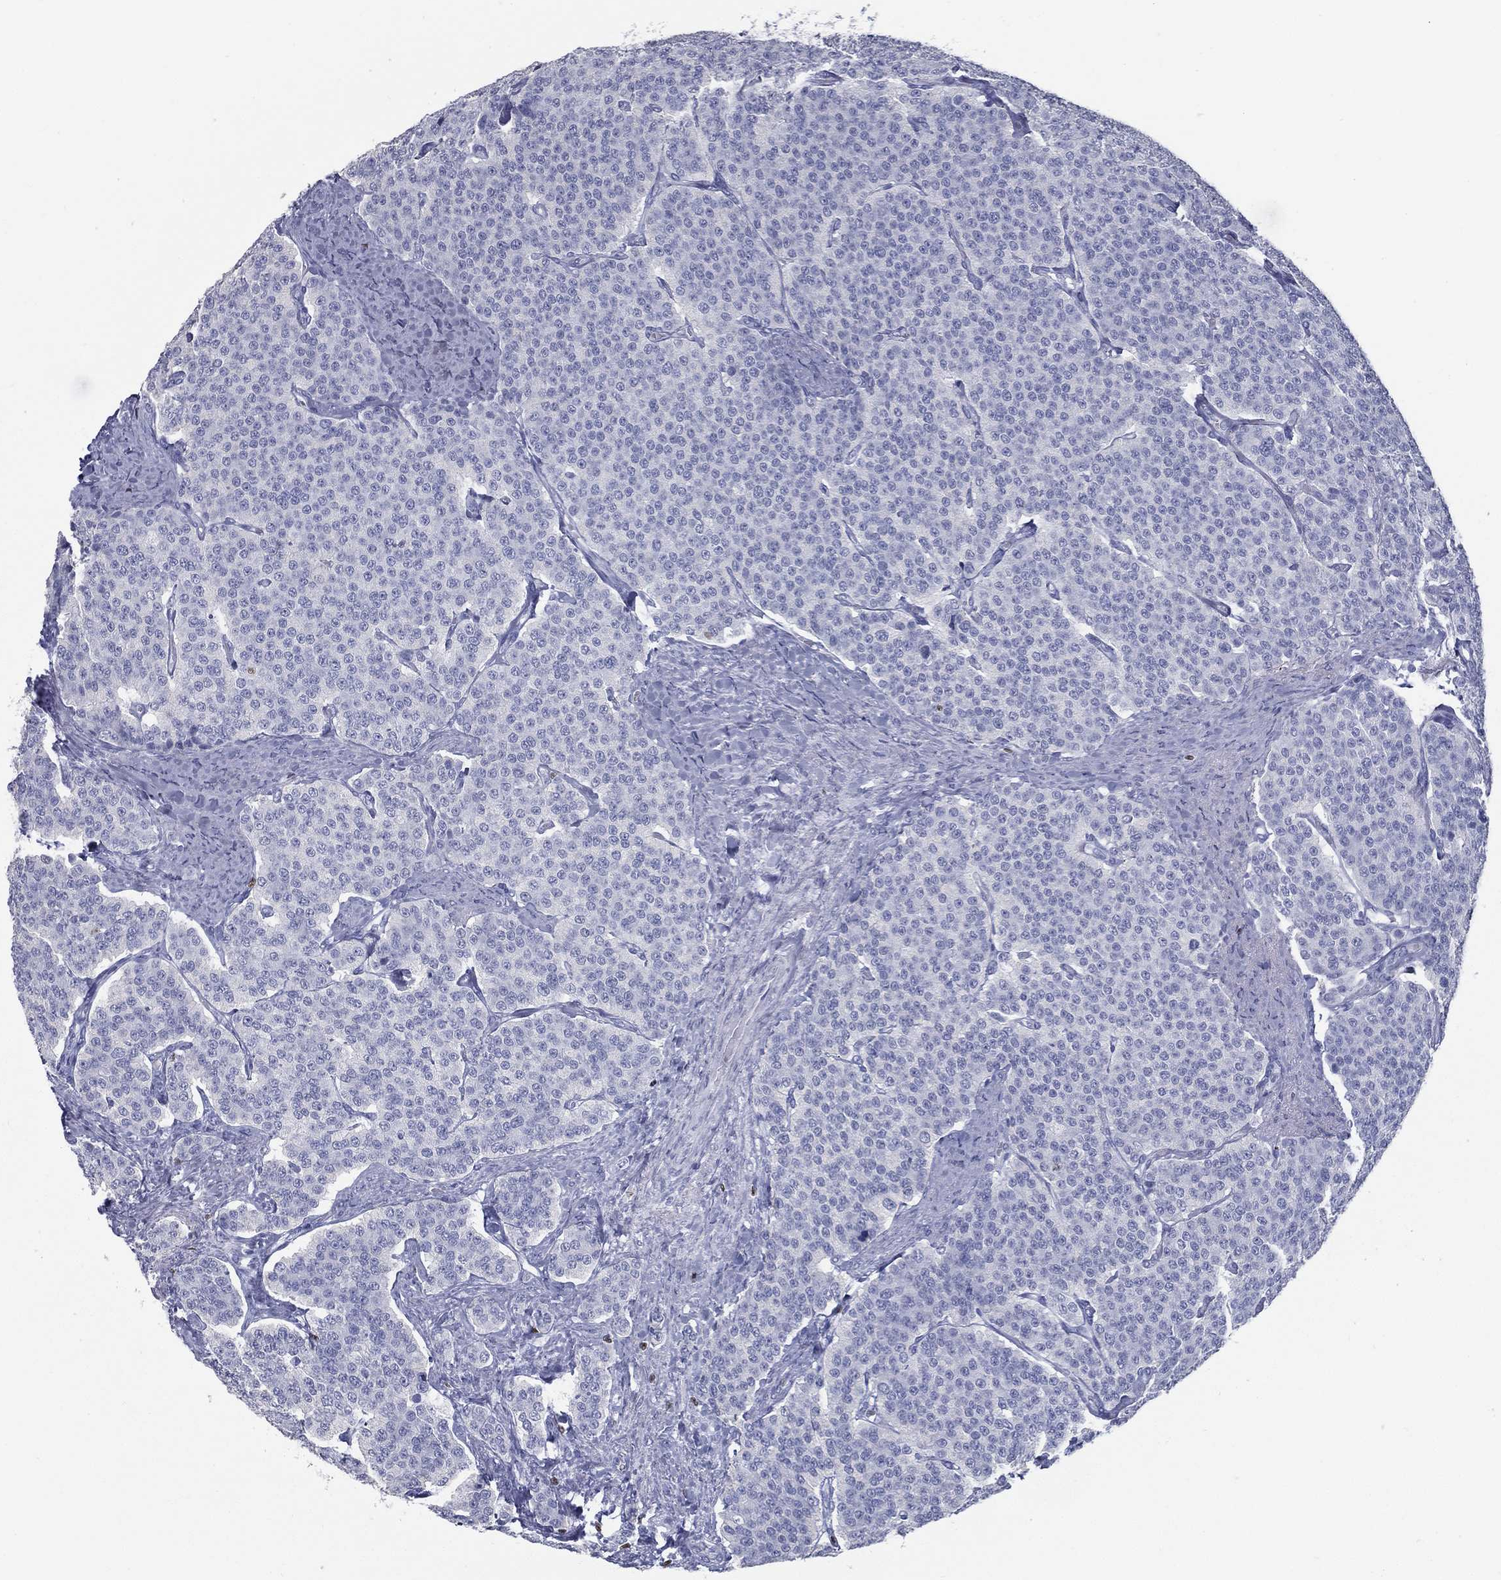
{"staining": {"intensity": "negative", "quantity": "none", "location": "none"}, "tissue": "carcinoid", "cell_type": "Tumor cells", "image_type": "cancer", "snomed": [{"axis": "morphology", "description": "Carcinoid, malignant, NOS"}, {"axis": "topography", "description": "Small intestine"}], "caption": "Histopathology image shows no significant protein staining in tumor cells of carcinoid.", "gene": "PYHIN1", "patient": {"sex": "female", "age": 58}}